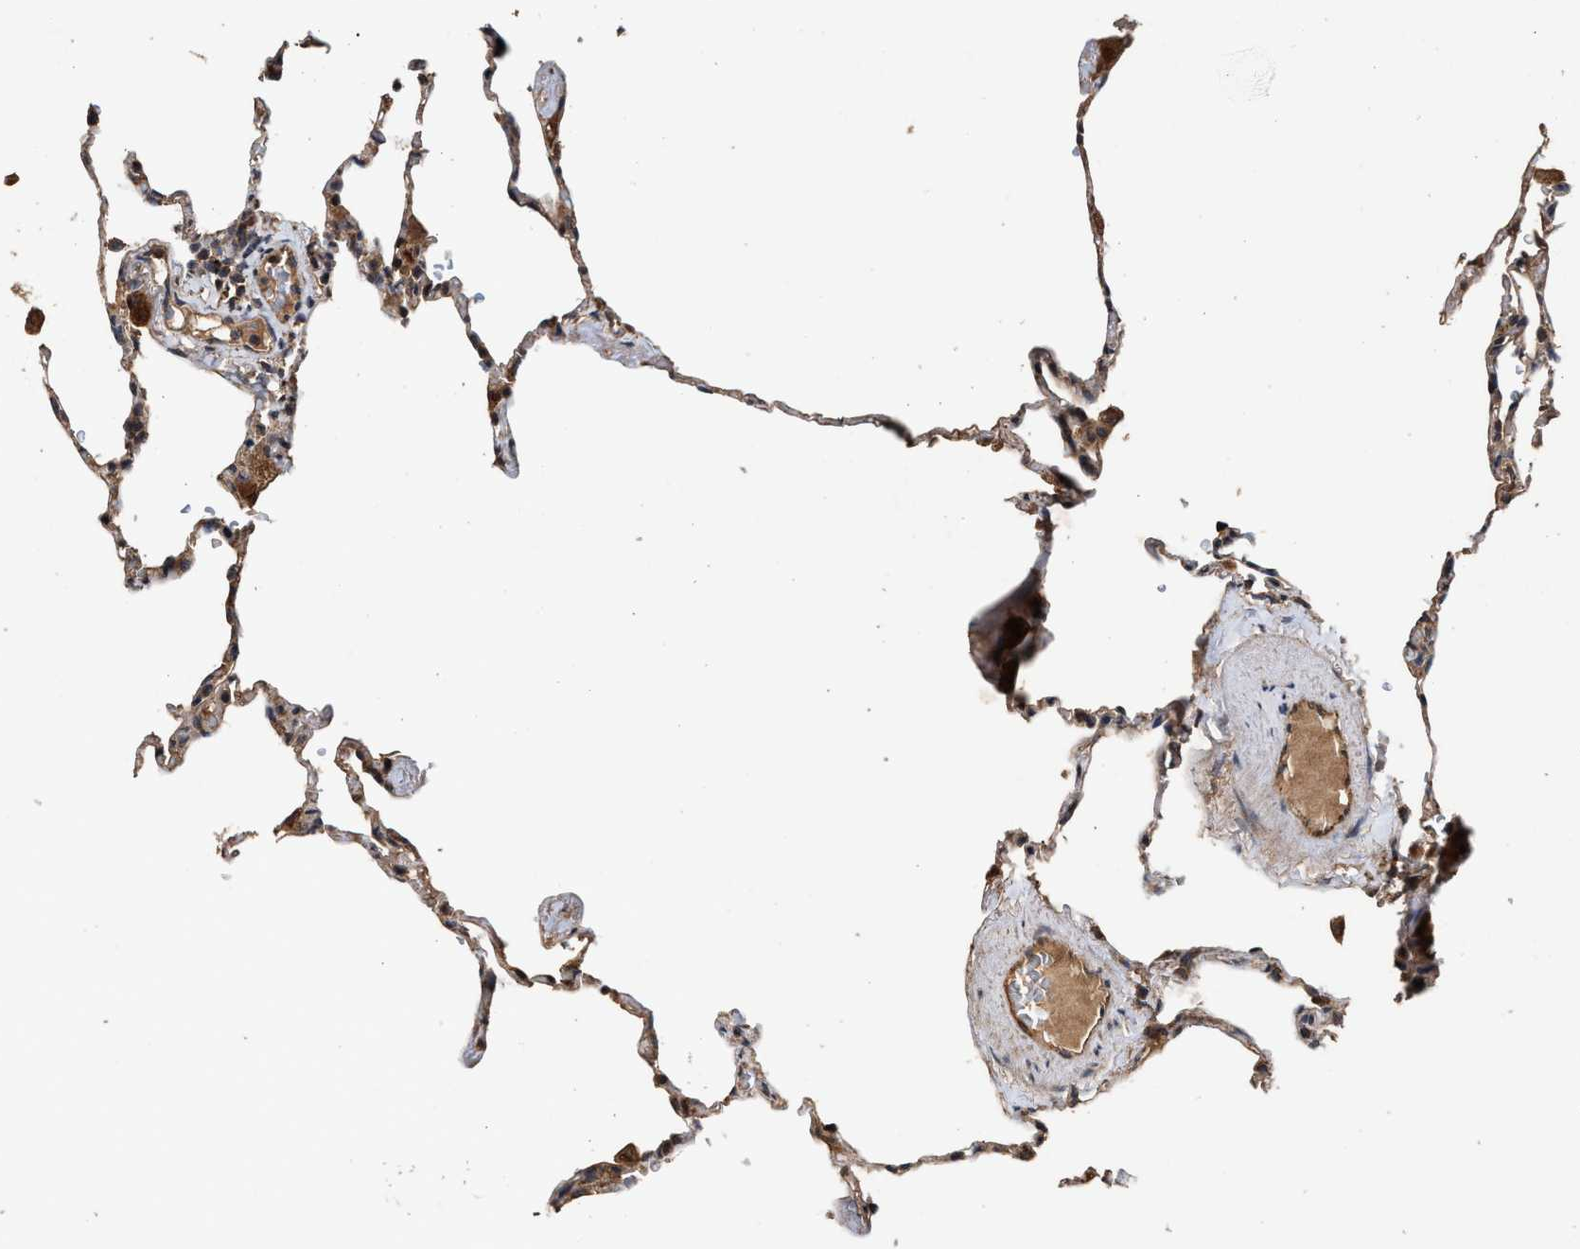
{"staining": {"intensity": "moderate", "quantity": "25%-75%", "location": "cytoplasmic/membranous"}, "tissue": "lung", "cell_type": "Alveolar cells", "image_type": "normal", "snomed": [{"axis": "morphology", "description": "Normal tissue, NOS"}, {"axis": "topography", "description": "Lung"}], "caption": "The micrograph shows staining of benign lung, revealing moderate cytoplasmic/membranous protein staining (brown color) within alveolar cells.", "gene": "ZNHIT6", "patient": {"sex": "male", "age": 59}}